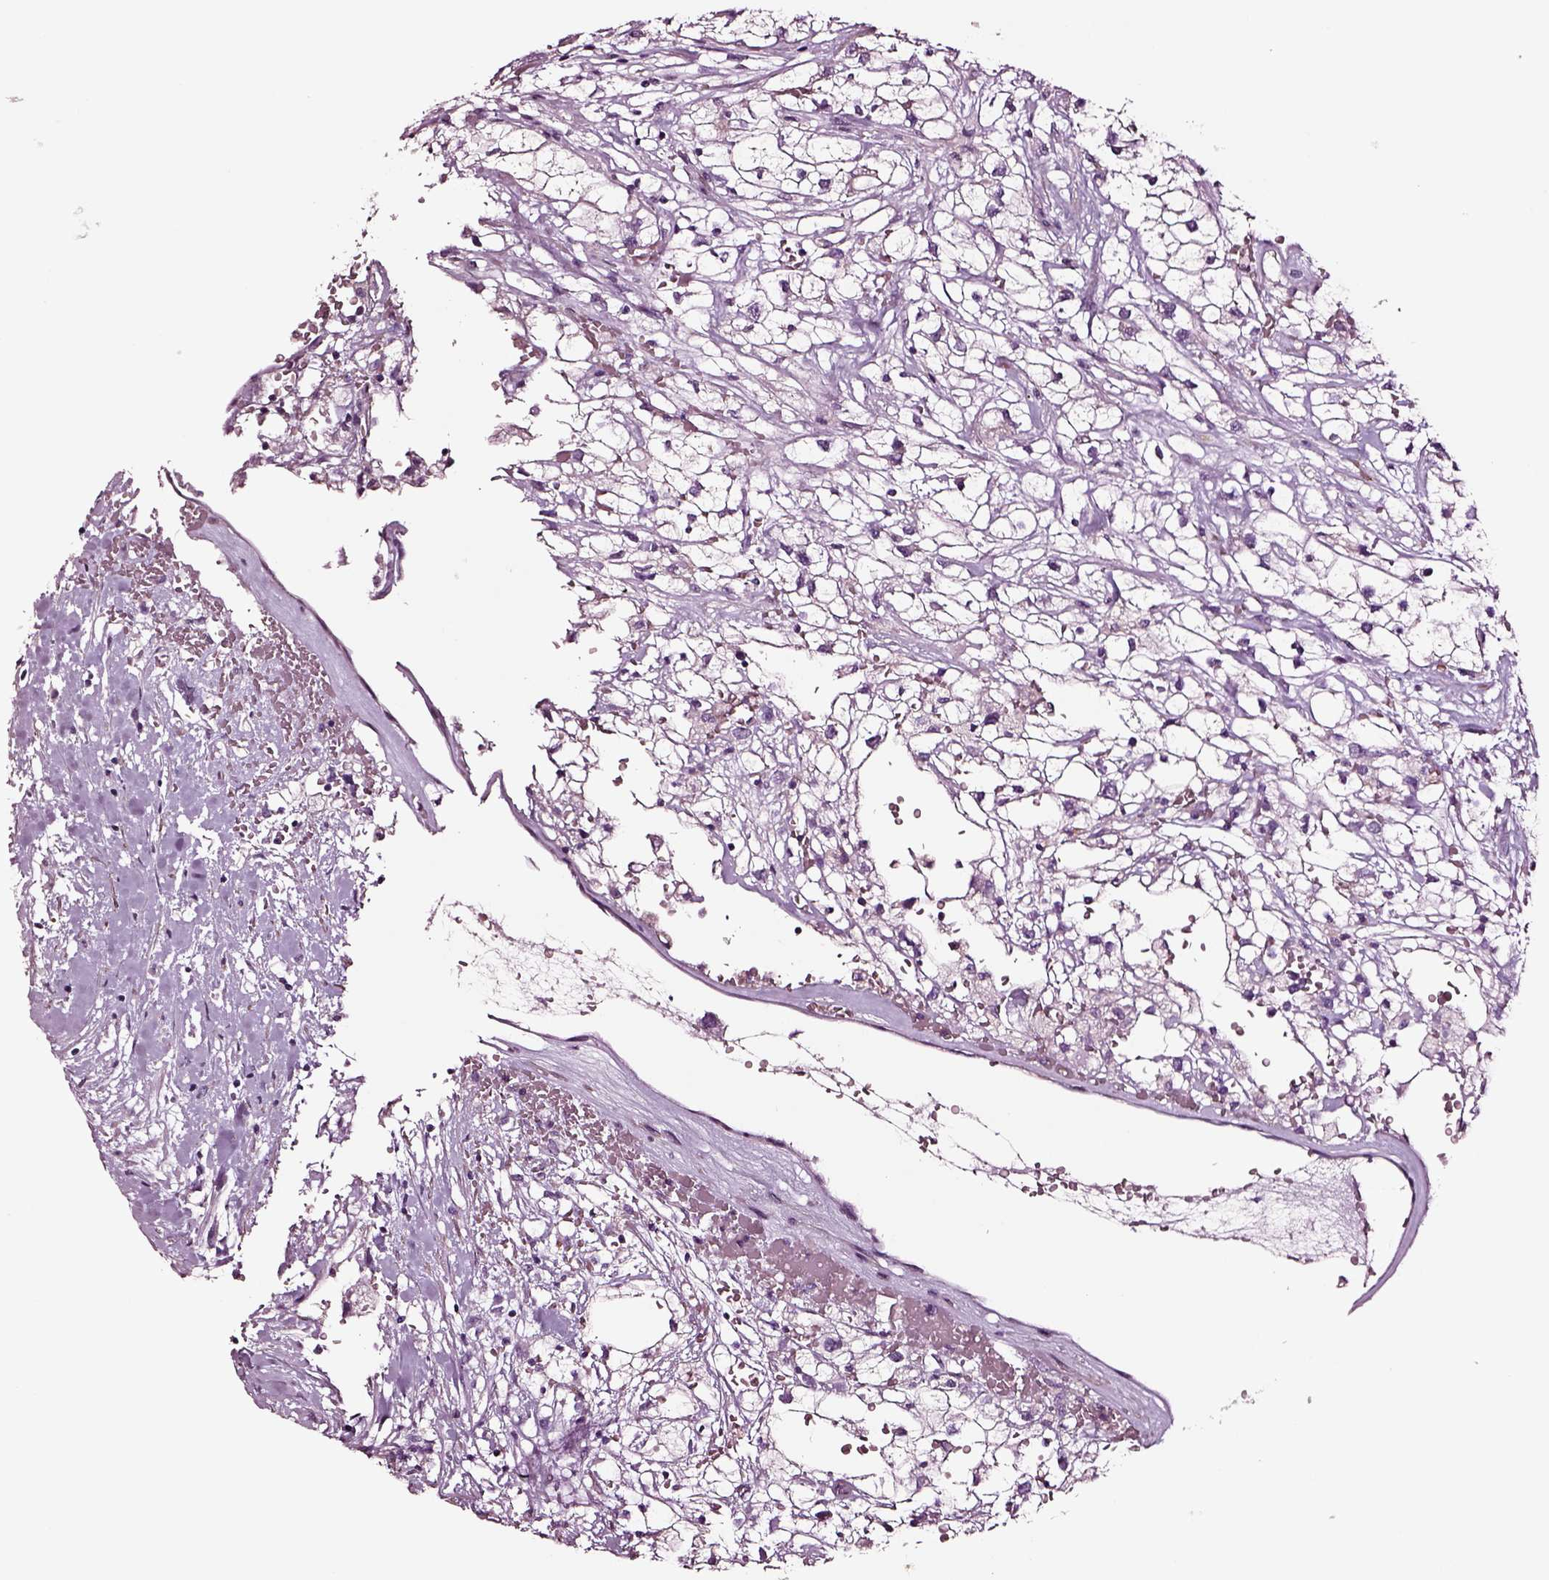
{"staining": {"intensity": "negative", "quantity": "none", "location": "none"}, "tissue": "renal cancer", "cell_type": "Tumor cells", "image_type": "cancer", "snomed": [{"axis": "morphology", "description": "Adenocarcinoma, NOS"}, {"axis": "topography", "description": "Kidney"}], "caption": "An image of adenocarcinoma (renal) stained for a protein demonstrates no brown staining in tumor cells. (DAB IHC visualized using brightfield microscopy, high magnification).", "gene": "SOX10", "patient": {"sex": "male", "age": 59}}